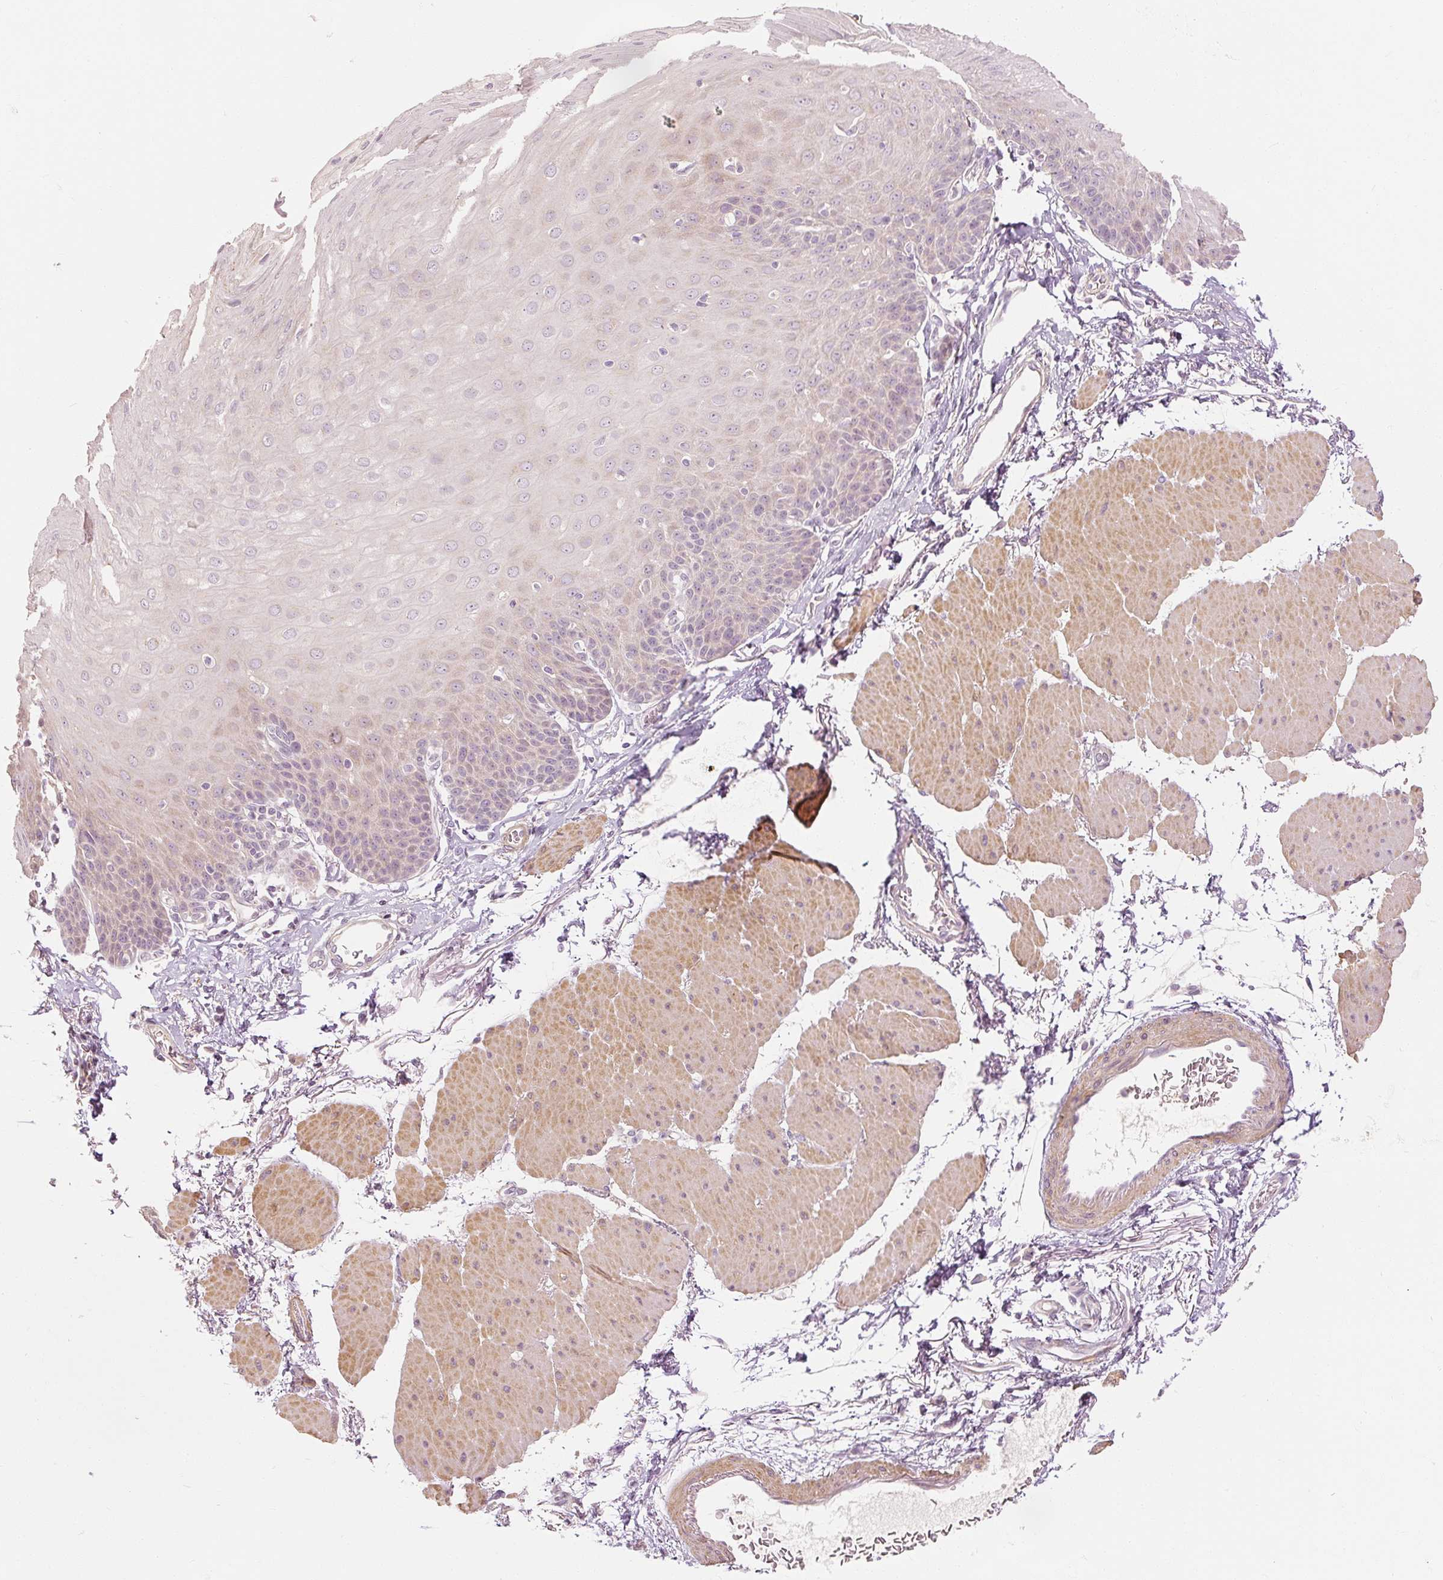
{"staining": {"intensity": "weak", "quantity": "<25%", "location": "cytoplasmic/membranous"}, "tissue": "esophagus", "cell_type": "Squamous epithelial cells", "image_type": "normal", "snomed": [{"axis": "morphology", "description": "Normal tissue, NOS"}, {"axis": "topography", "description": "Esophagus"}], "caption": "This image is of normal esophagus stained with immunohistochemistry (IHC) to label a protein in brown with the nuclei are counter-stained blue. There is no positivity in squamous epithelial cells.", "gene": "CAPN3", "patient": {"sex": "female", "age": 81}}